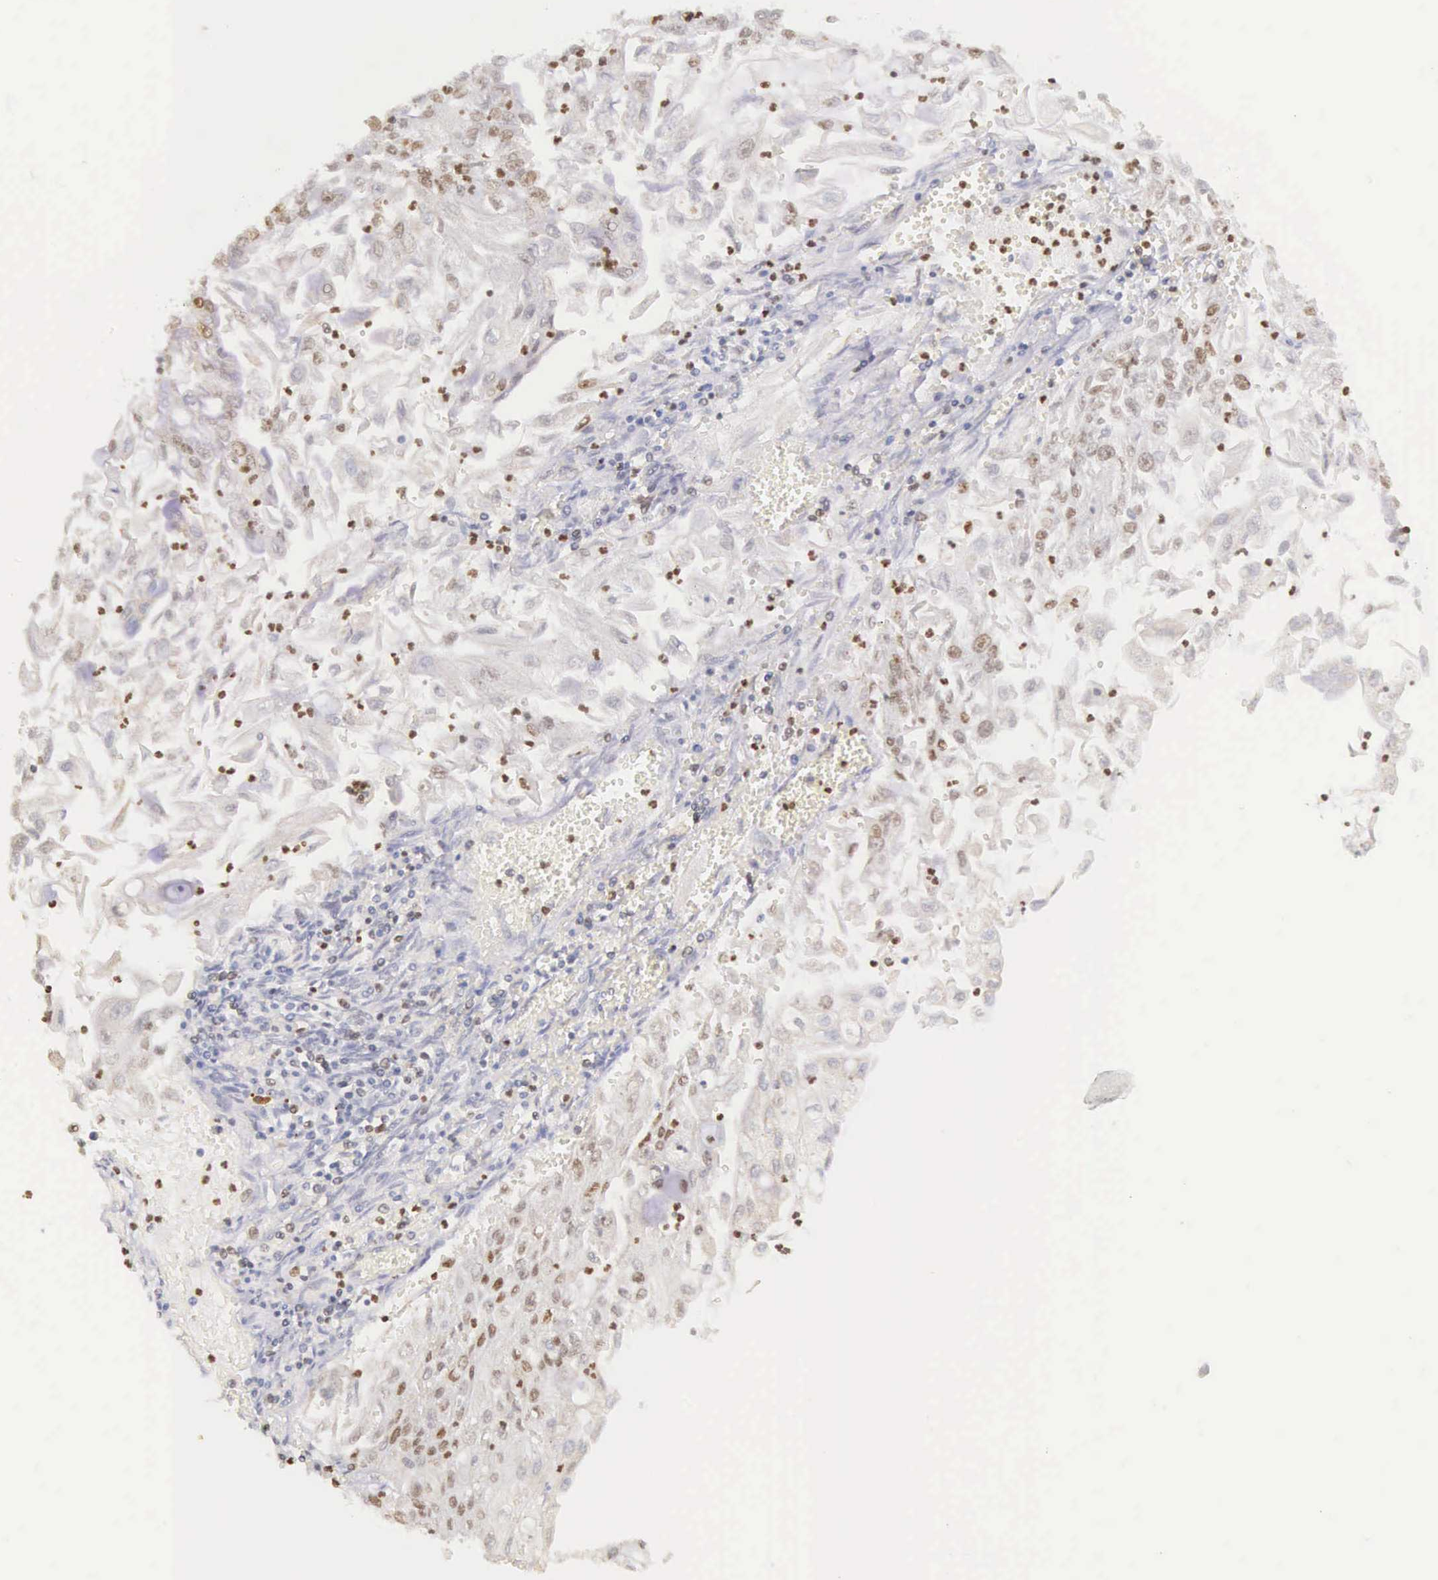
{"staining": {"intensity": "weak", "quantity": "<25%", "location": "nuclear"}, "tissue": "endometrial cancer", "cell_type": "Tumor cells", "image_type": "cancer", "snomed": [{"axis": "morphology", "description": "Adenocarcinoma, NOS"}, {"axis": "topography", "description": "Endometrium"}], "caption": "The immunohistochemistry histopathology image has no significant staining in tumor cells of endometrial adenocarcinoma tissue.", "gene": "VRK1", "patient": {"sex": "female", "age": 75}}